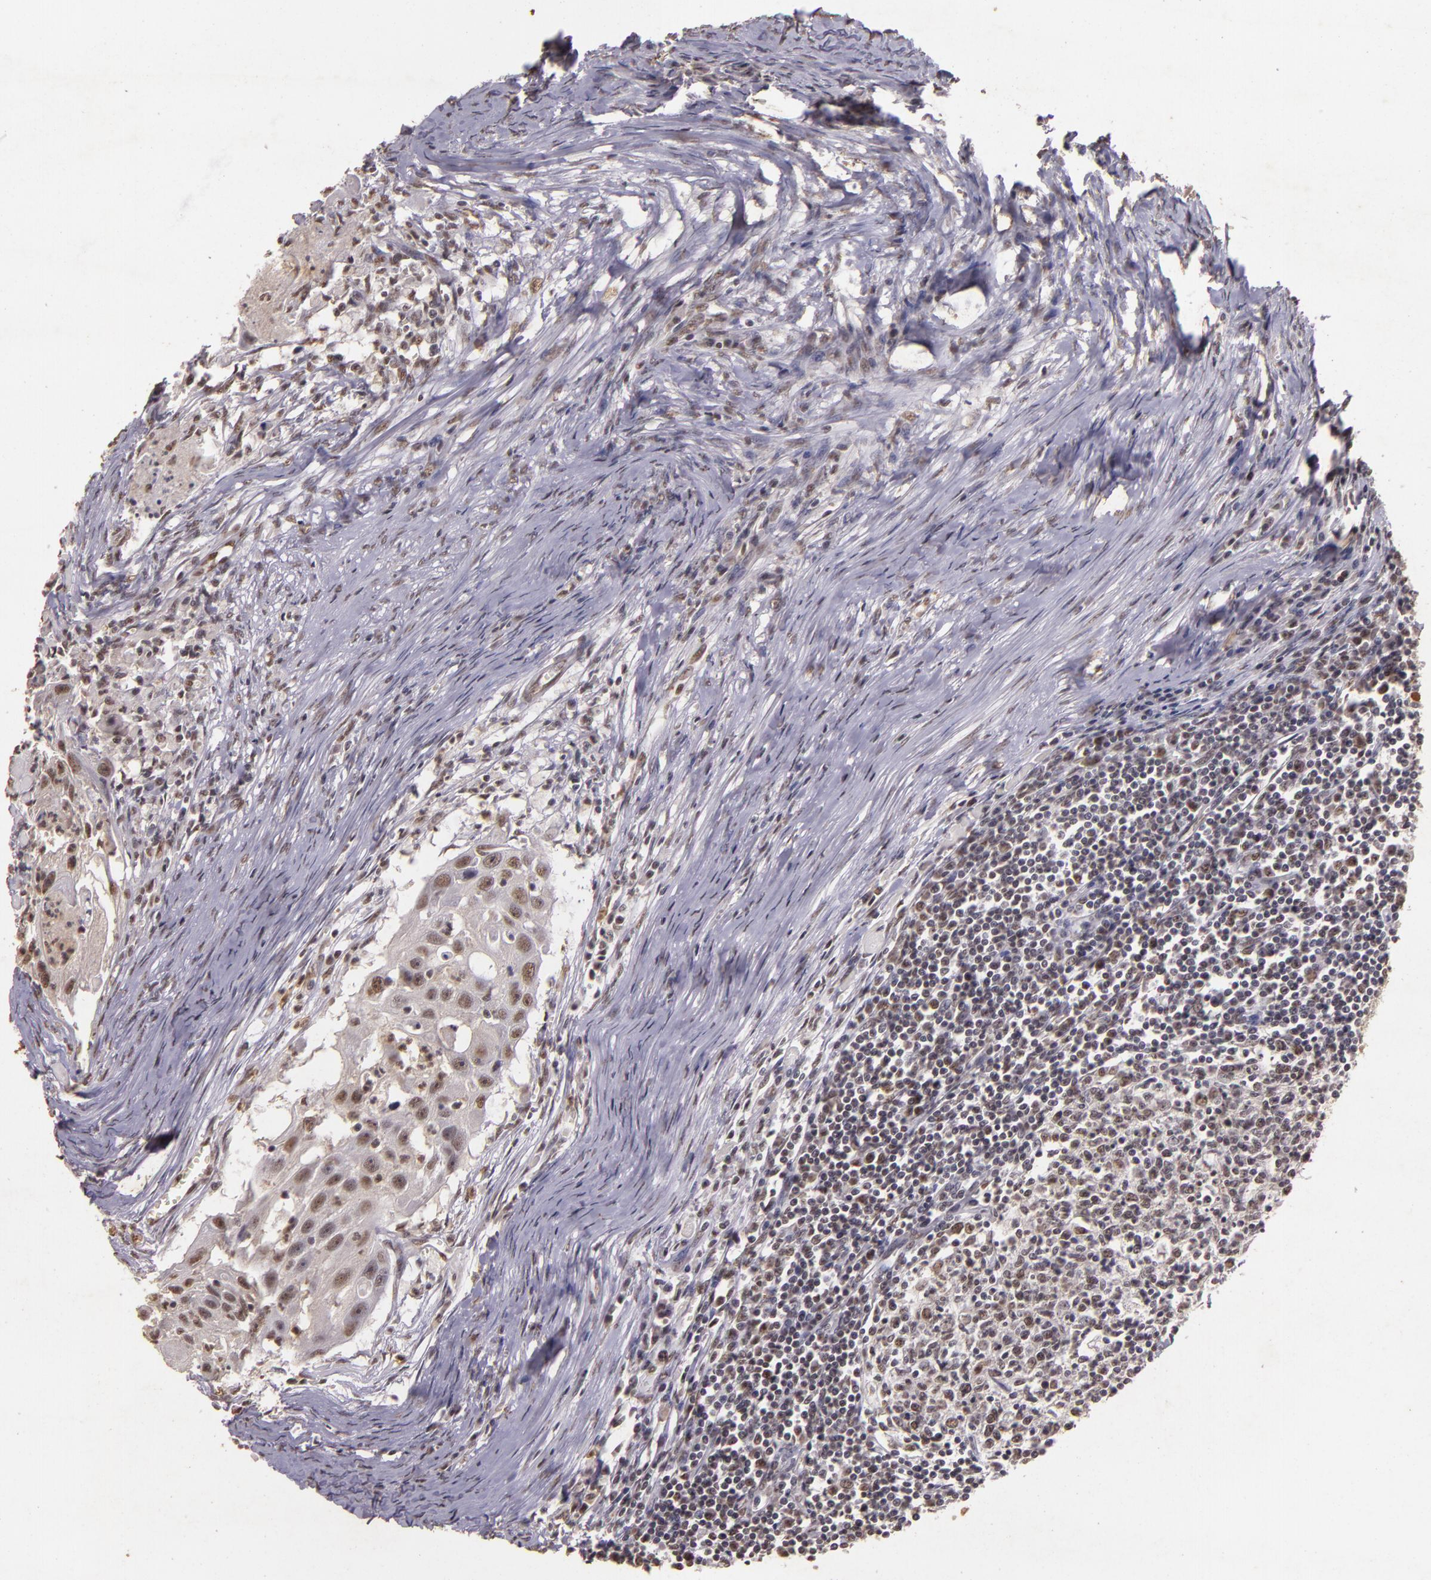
{"staining": {"intensity": "moderate", "quantity": "25%-75%", "location": "nuclear"}, "tissue": "head and neck cancer", "cell_type": "Tumor cells", "image_type": "cancer", "snomed": [{"axis": "morphology", "description": "Squamous cell carcinoma, NOS"}, {"axis": "topography", "description": "Head-Neck"}], "caption": "Human squamous cell carcinoma (head and neck) stained with a protein marker demonstrates moderate staining in tumor cells.", "gene": "CBX3", "patient": {"sex": "male", "age": 64}}